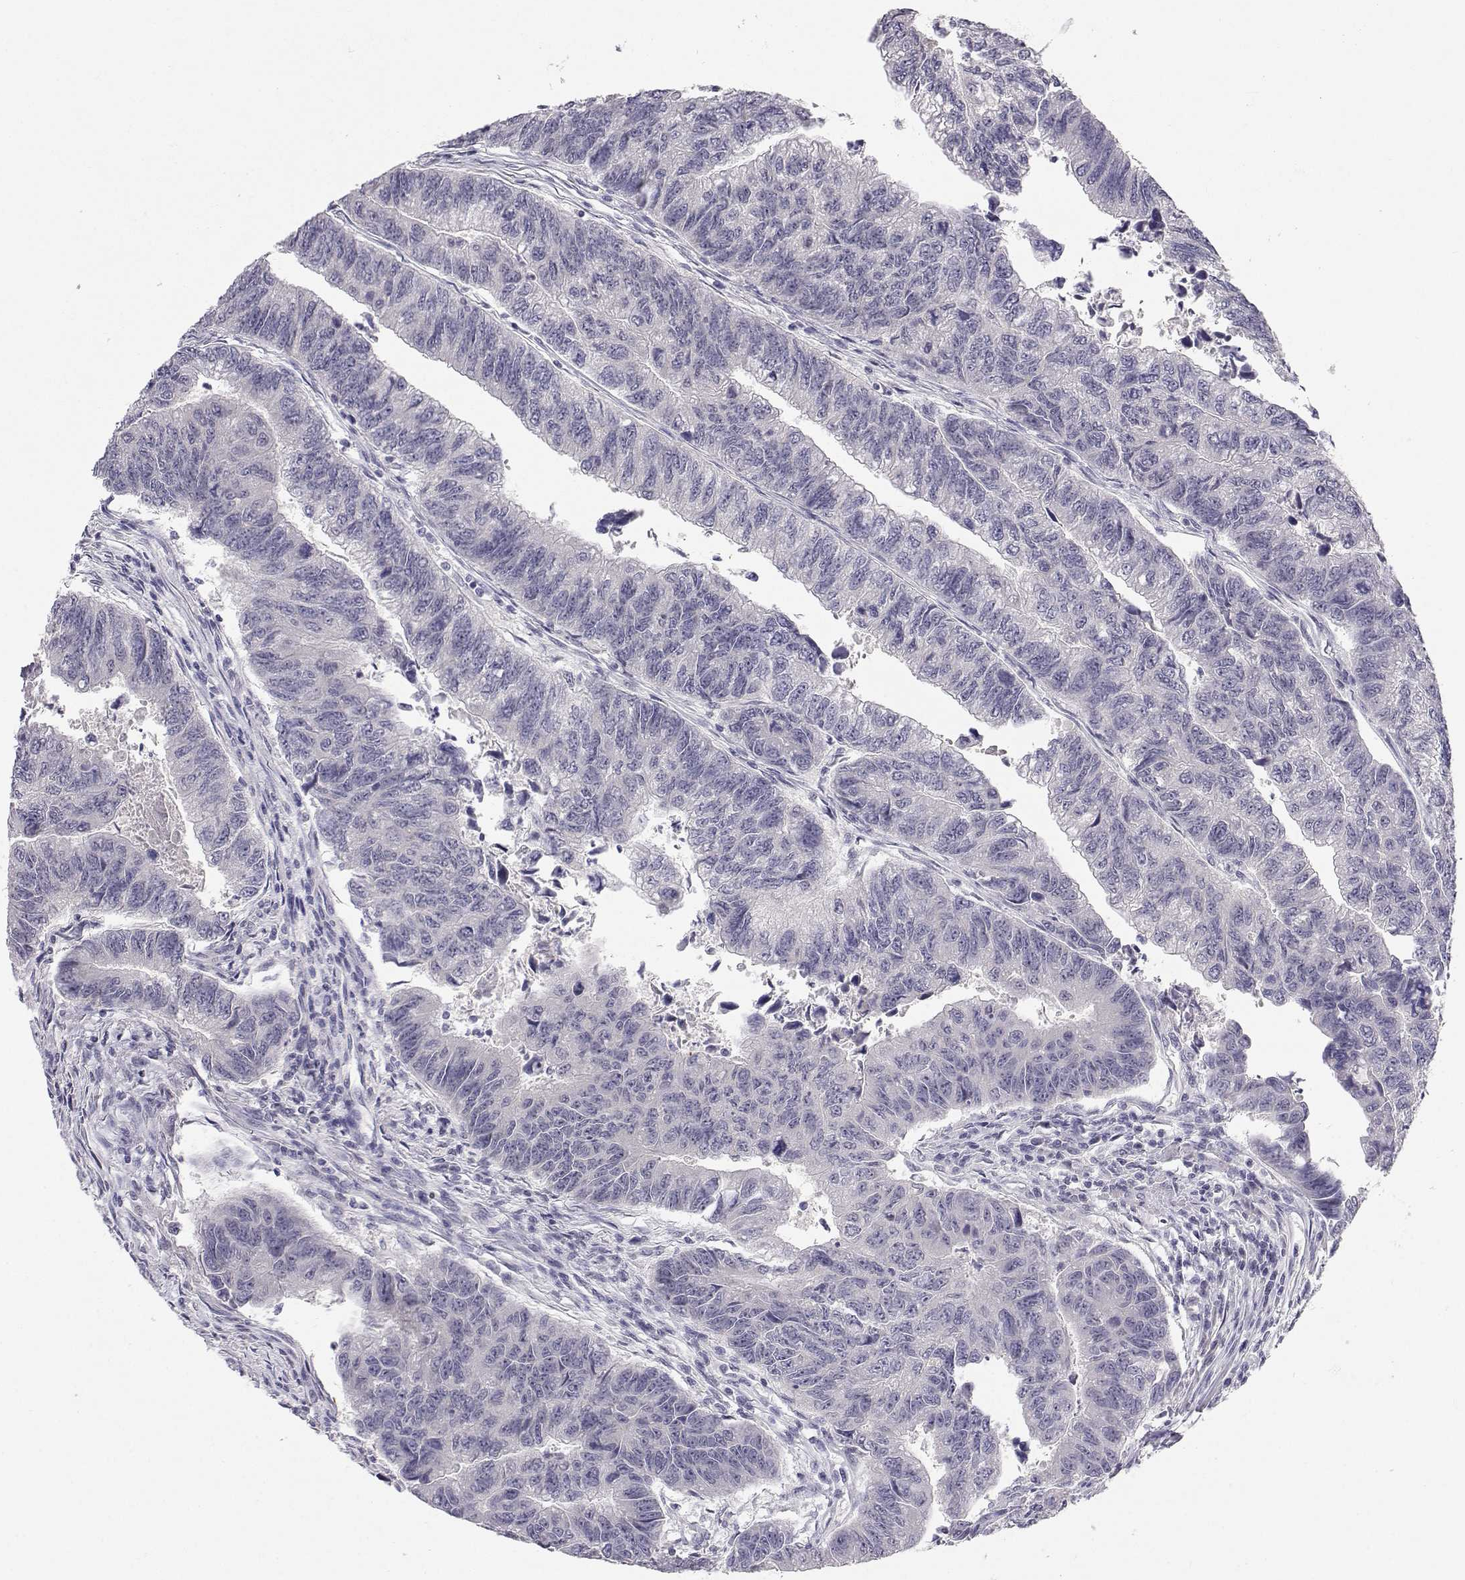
{"staining": {"intensity": "negative", "quantity": "none", "location": "none"}, "tissue": "colorectal cancer", "cell_type": "Tumor cells", "image_type": "cancer", "snomed": [{"axis": "morphology", "description": "Adenocarcinoma, NOS"}, {"axis": "topography", "description": "Colon"}], "caption": "Histopathology image shows no significant protein staining in tumor cells of colorectal cancer (adenocarcinoma).", "gene": "SLC6A3", "patient": {"sex": "female", "age": 65}}